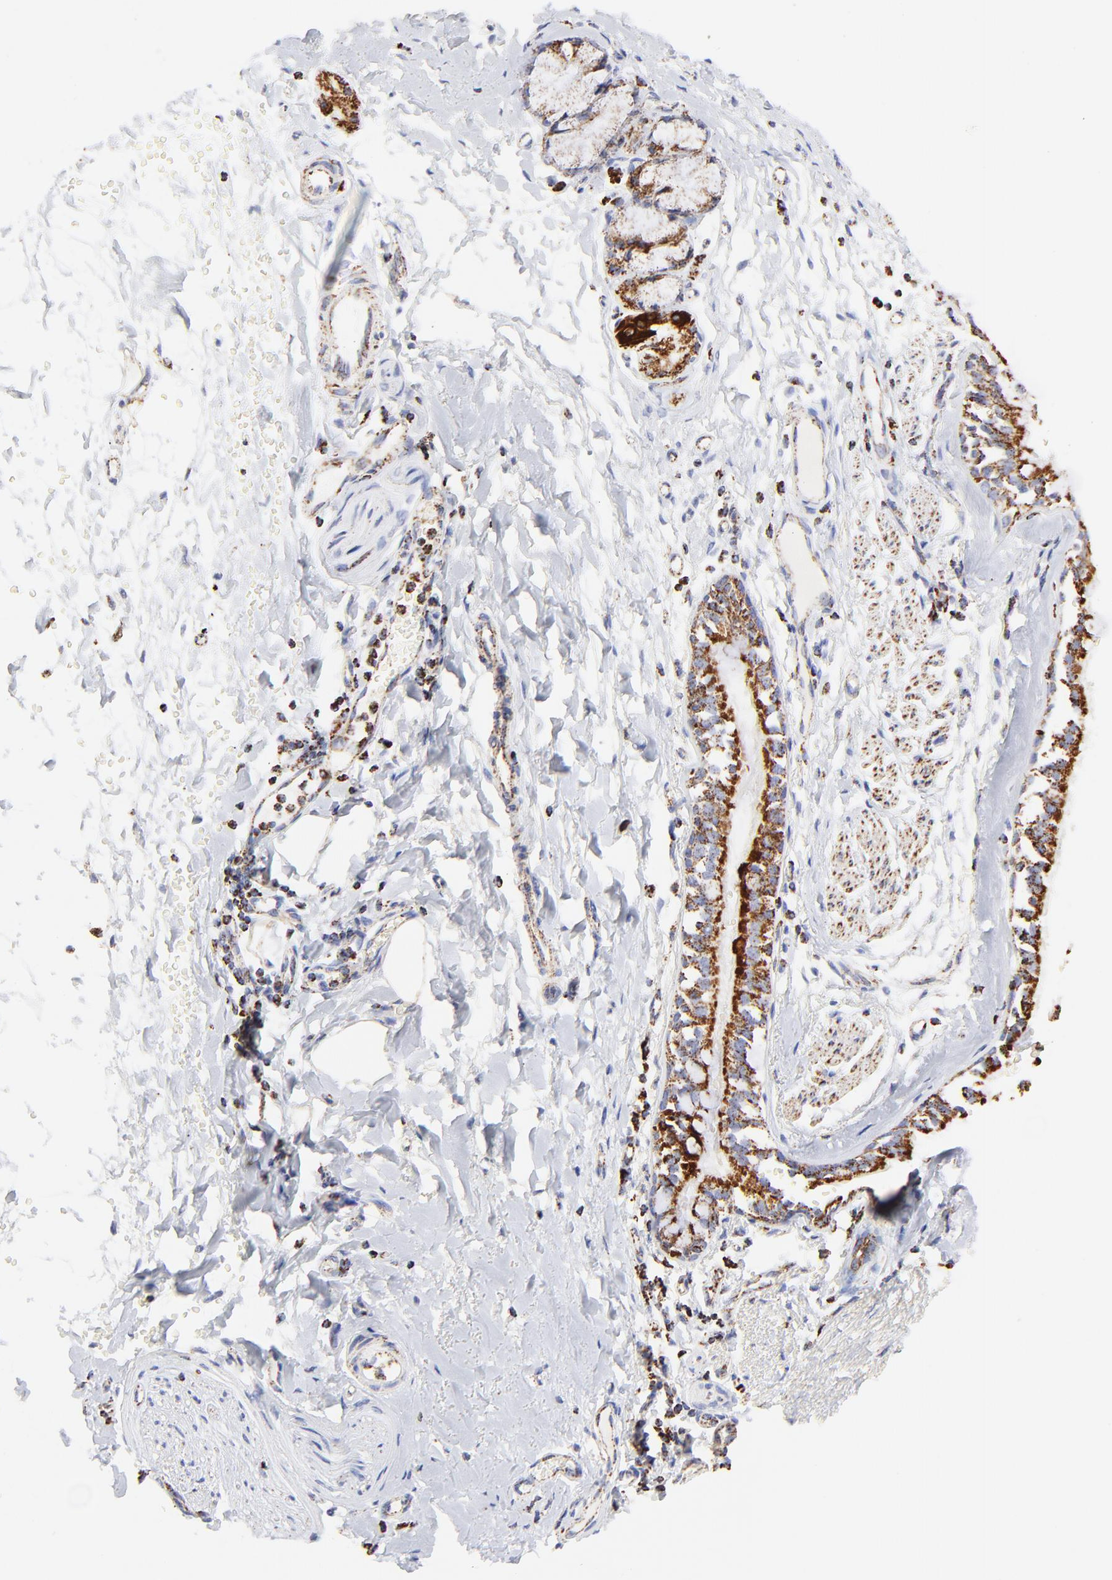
{"staining": {"intensity": "moderate", "quantity": ">75%", "location": "cytoplasmic/membranous"}, "tissue": "bronchus", "cell_type": "Respiratory epithelial cells", "image_type": "normal", "snomed": [{"axis": "morphology", "description": "Normal tissue, NOS"}, {"axis": "topography", "description": "Bronchus"}, {"axis": "topography", "description": "Lung"}], "caption": "Immunohistochemistry (IHC) histopathology image of unremarkable bronchus: bronchus stained using immunohistochemistry (IHC) reveals medium levels of moderate protein expression localized specifically in the cytoplasmic/membranous of respiratory epithelial cells, appearing as a cytoplasmic/membranous brown color.", "gene": "COX4I1", "patient": {"sex": "female", "age": 56}}